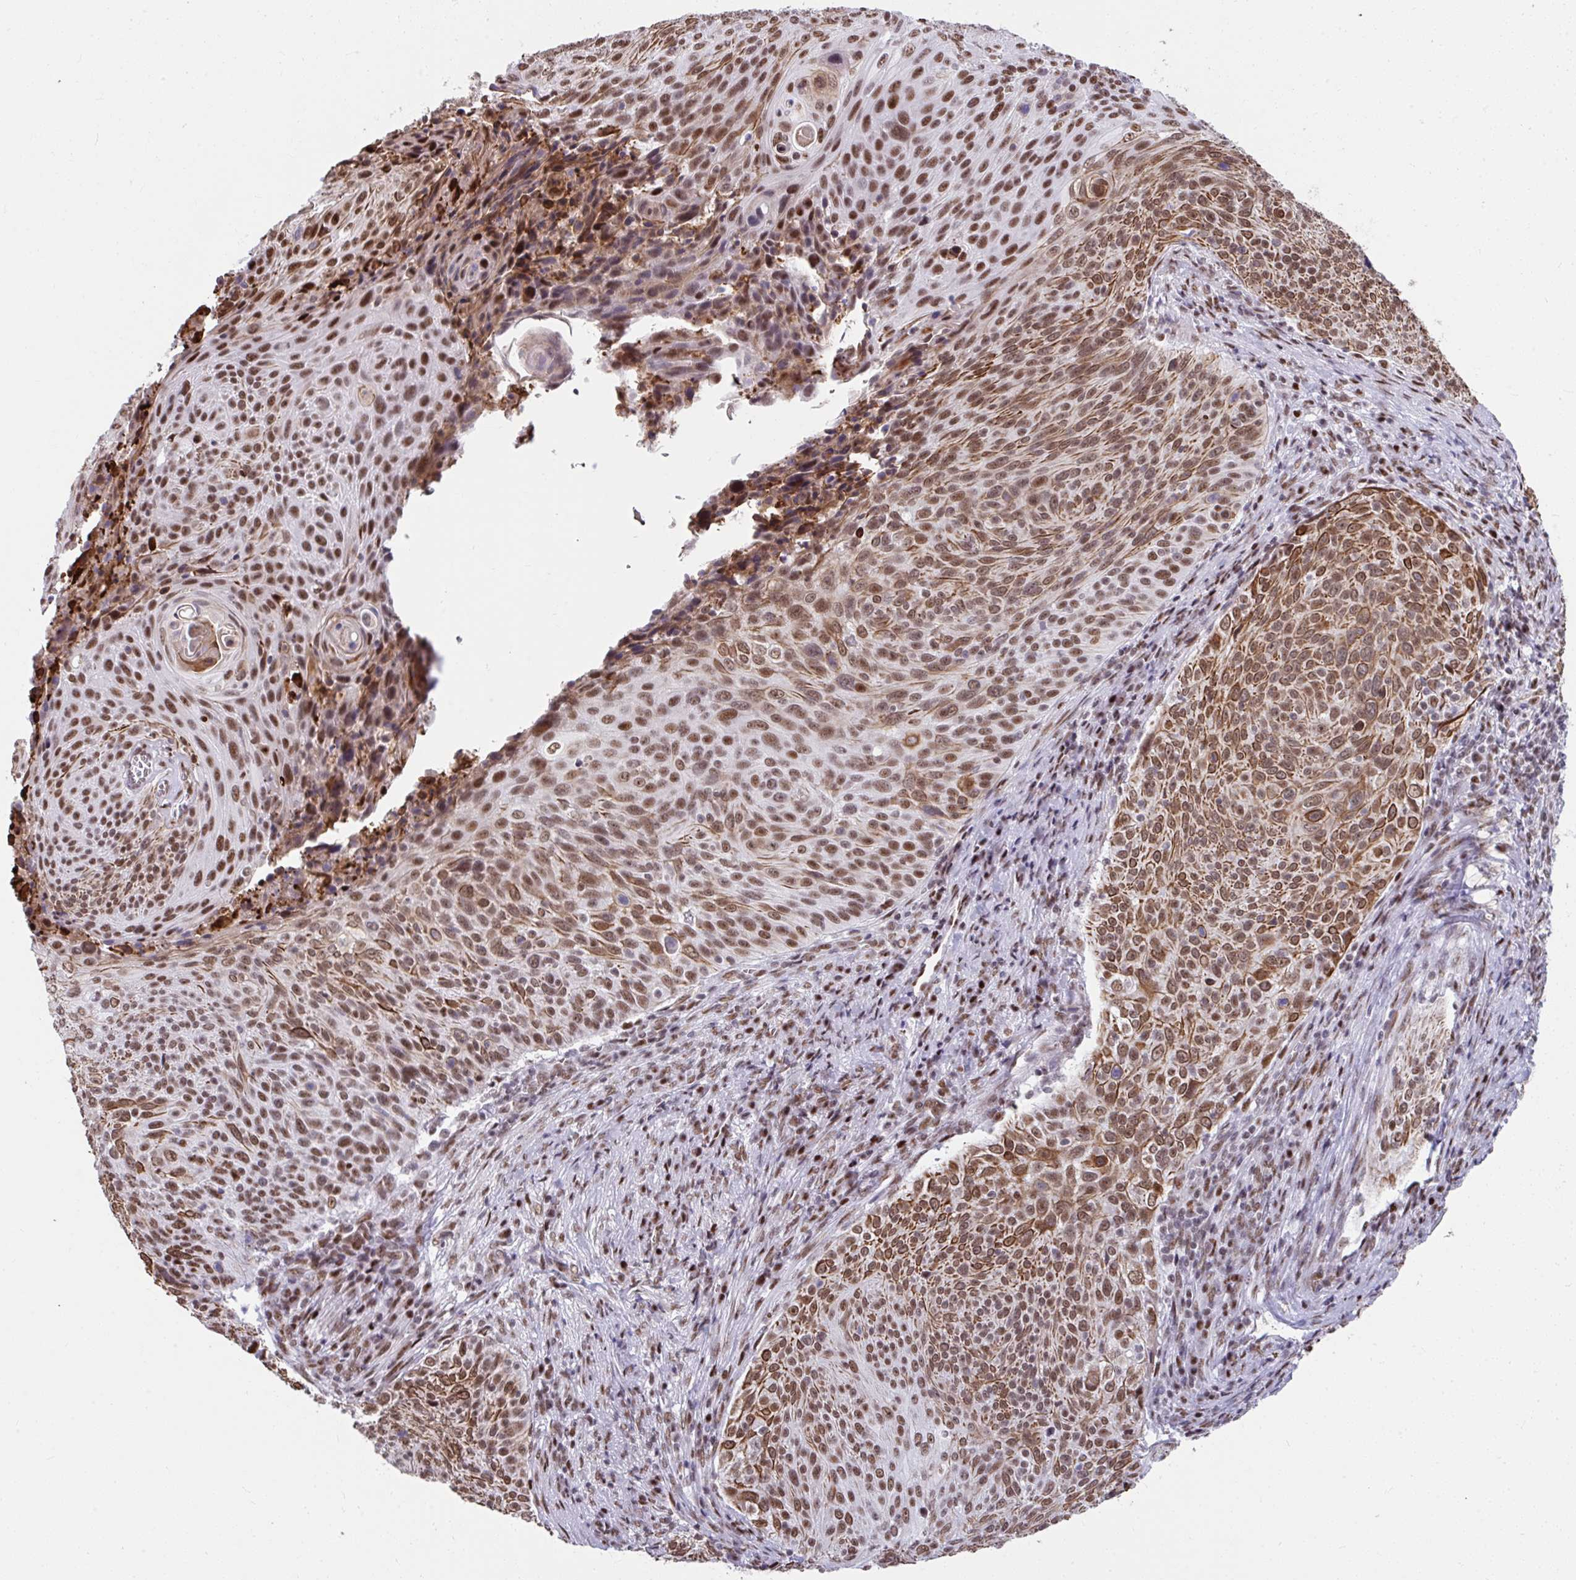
{"staining": {"intensity": "moderate", "quantity": ">75%", "location": "cytoplasmic/membranous,nuclear"}, "tissue": "cervical cancer", "cell_type": "Tumor cells", "image_type": "cancer", "snomed": [{"axis": "morphology", "description": "Squamous cell carcinoma, NOS"}, {"axis": "topography", "description": "Cervix"}], "caption": "Immunohistochemistry staining of cervical squamous cell carcinoma, which reveals medium levels of moderate cytoplasmic/membranous and nuclear positivity in approximately >75% of tumor cells indicating moderate cytoplasmic/membranous and nuclear protein expression. The staining was performed using DAB (brown) for protein detection and nuclei were counterstained in hematoxylin (blue).", "gene": "SLC35C2", "patient": {"sex": "female", "age": 31}}